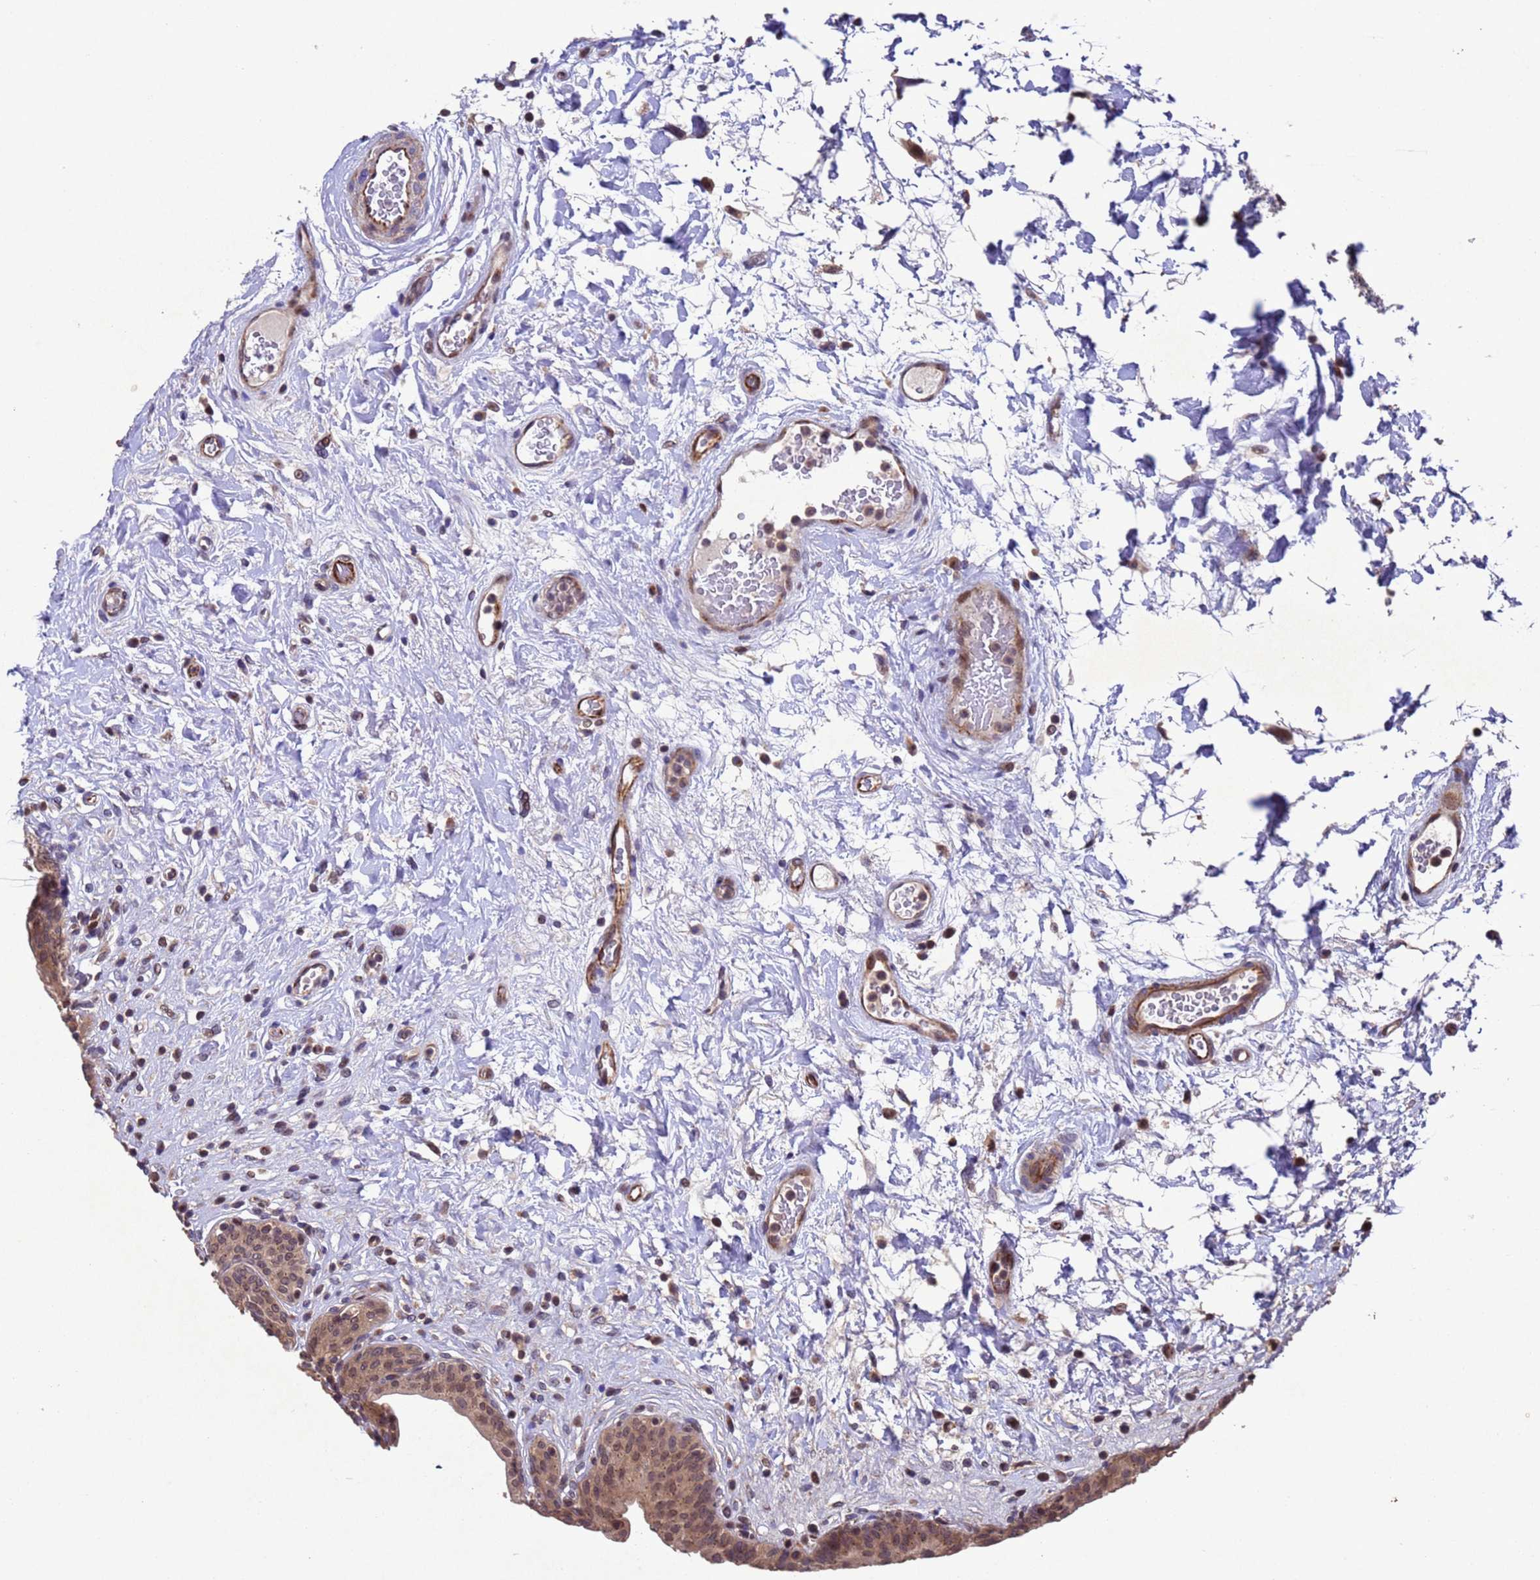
{"staining": {"intensity": "moderate", "quantity": ">75%", "location": "cytoplasmic/membranous,nuclear"}, "tissue": "urinary bladder", "cell_type": "Urothelial cells", "image_type": "normal", "snomed": [{"axis": "morphology", "description": "Normal tissue, NOS"}, {"axis": "topography", "description": "Urinary bladder"}], "caption": "Immunohistochemistry image of benign human urinary bladder stained for a protein (brown), which displays medium levels of moderate cytoplasmic/membranous,nuclear staining in approximately >75% of urothelial cells.", "gene": "TBK1", "patient": {"sex": "male", "age": 83}}